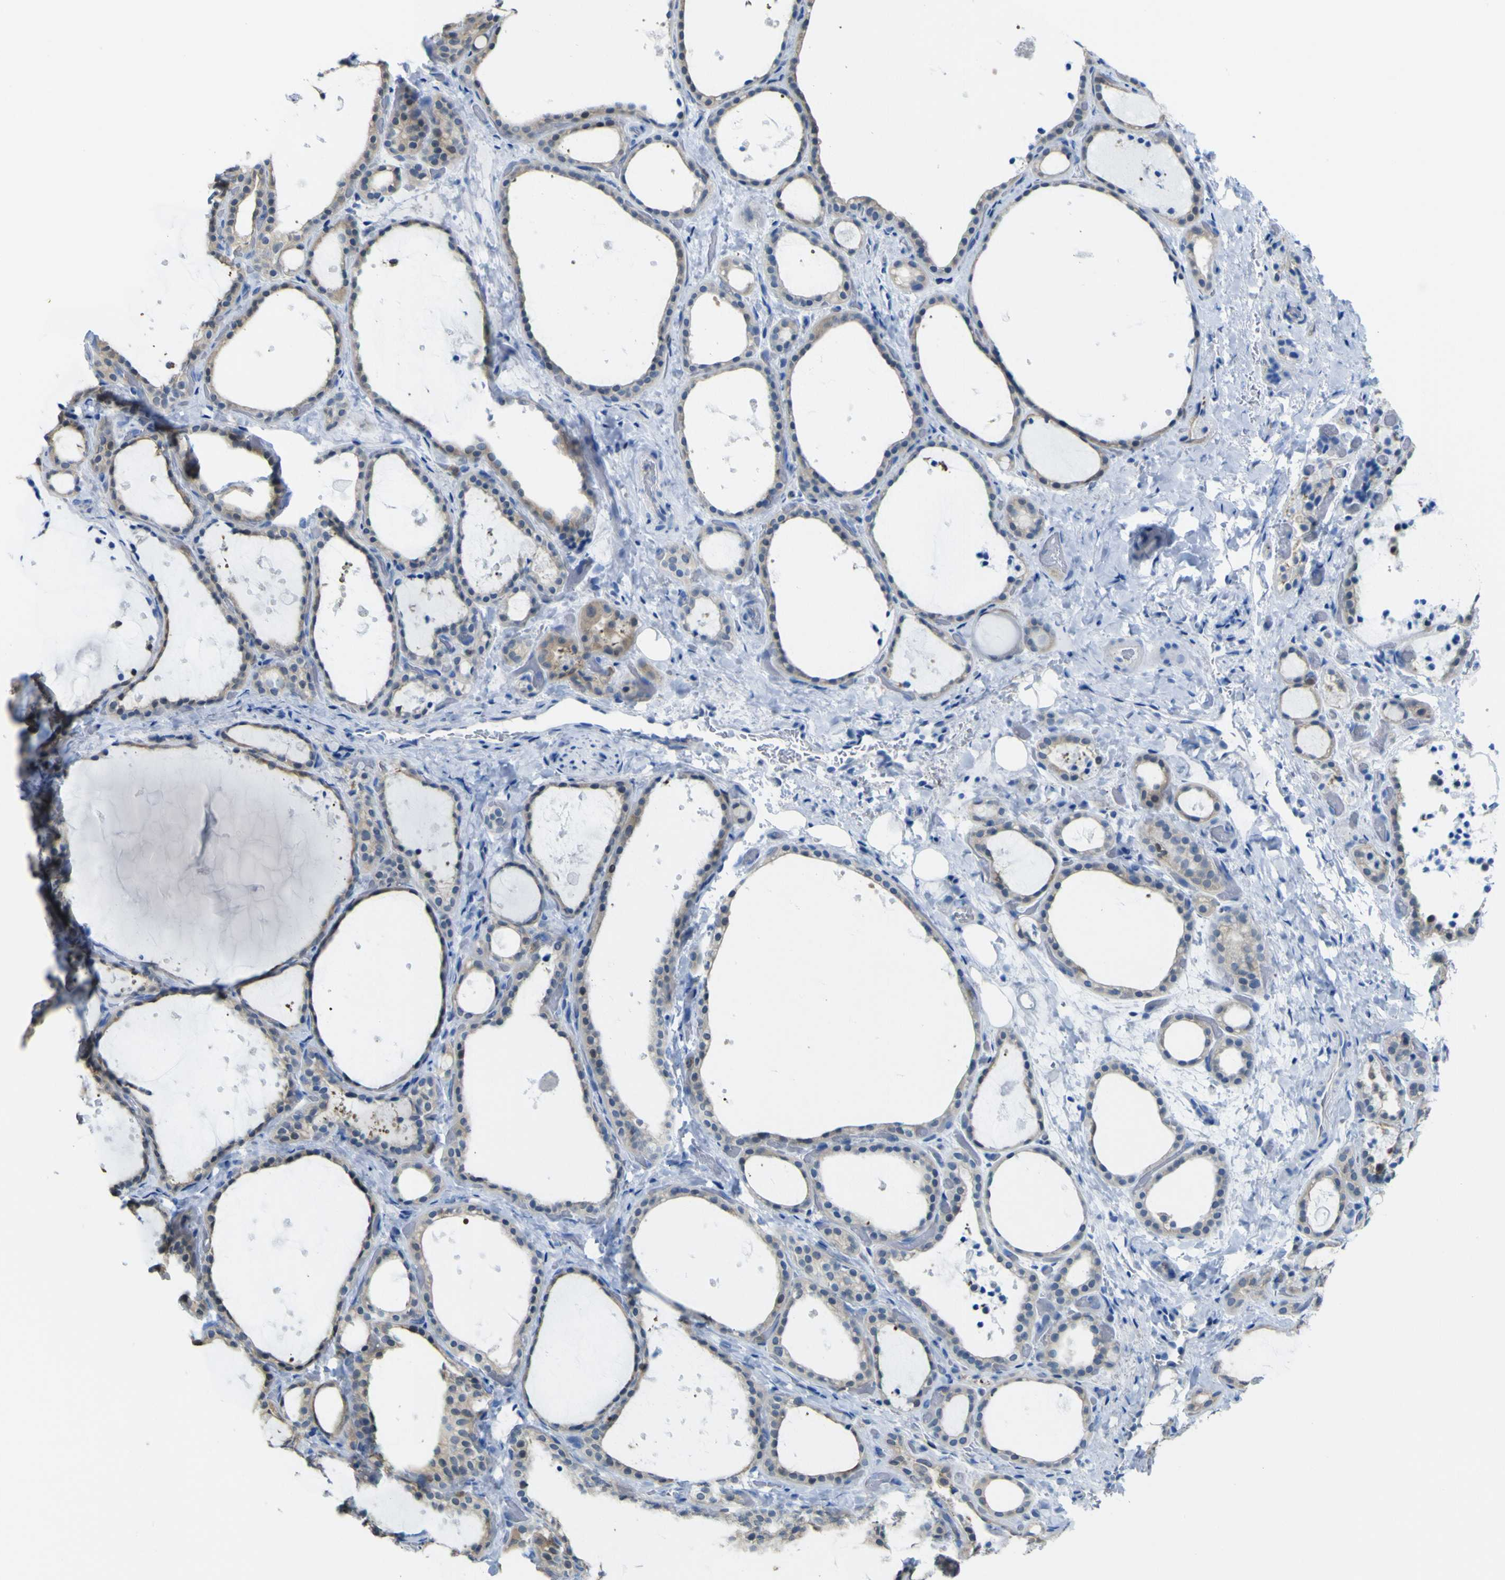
{"staining": {"intensity": "weak", "quantity": ">75%", "location": "cytoplasmic/membranous"}, "tissue": "thyroid gland", "cell_type": "Glandular cells", "image_type": "normal", "snomed": [{"axis": "morphology", "description": "Normal tissue, NOS"}, {"axis": "topography", "description": "Thyroid gland"}], "caption": "A low amount of weak cytoplasmic/membranous expression is appreciated in about >75% of glandular cells in benign thyroid gland.", "gene": "ABHD3", "patient": {"sex": "female", "age": 44}}